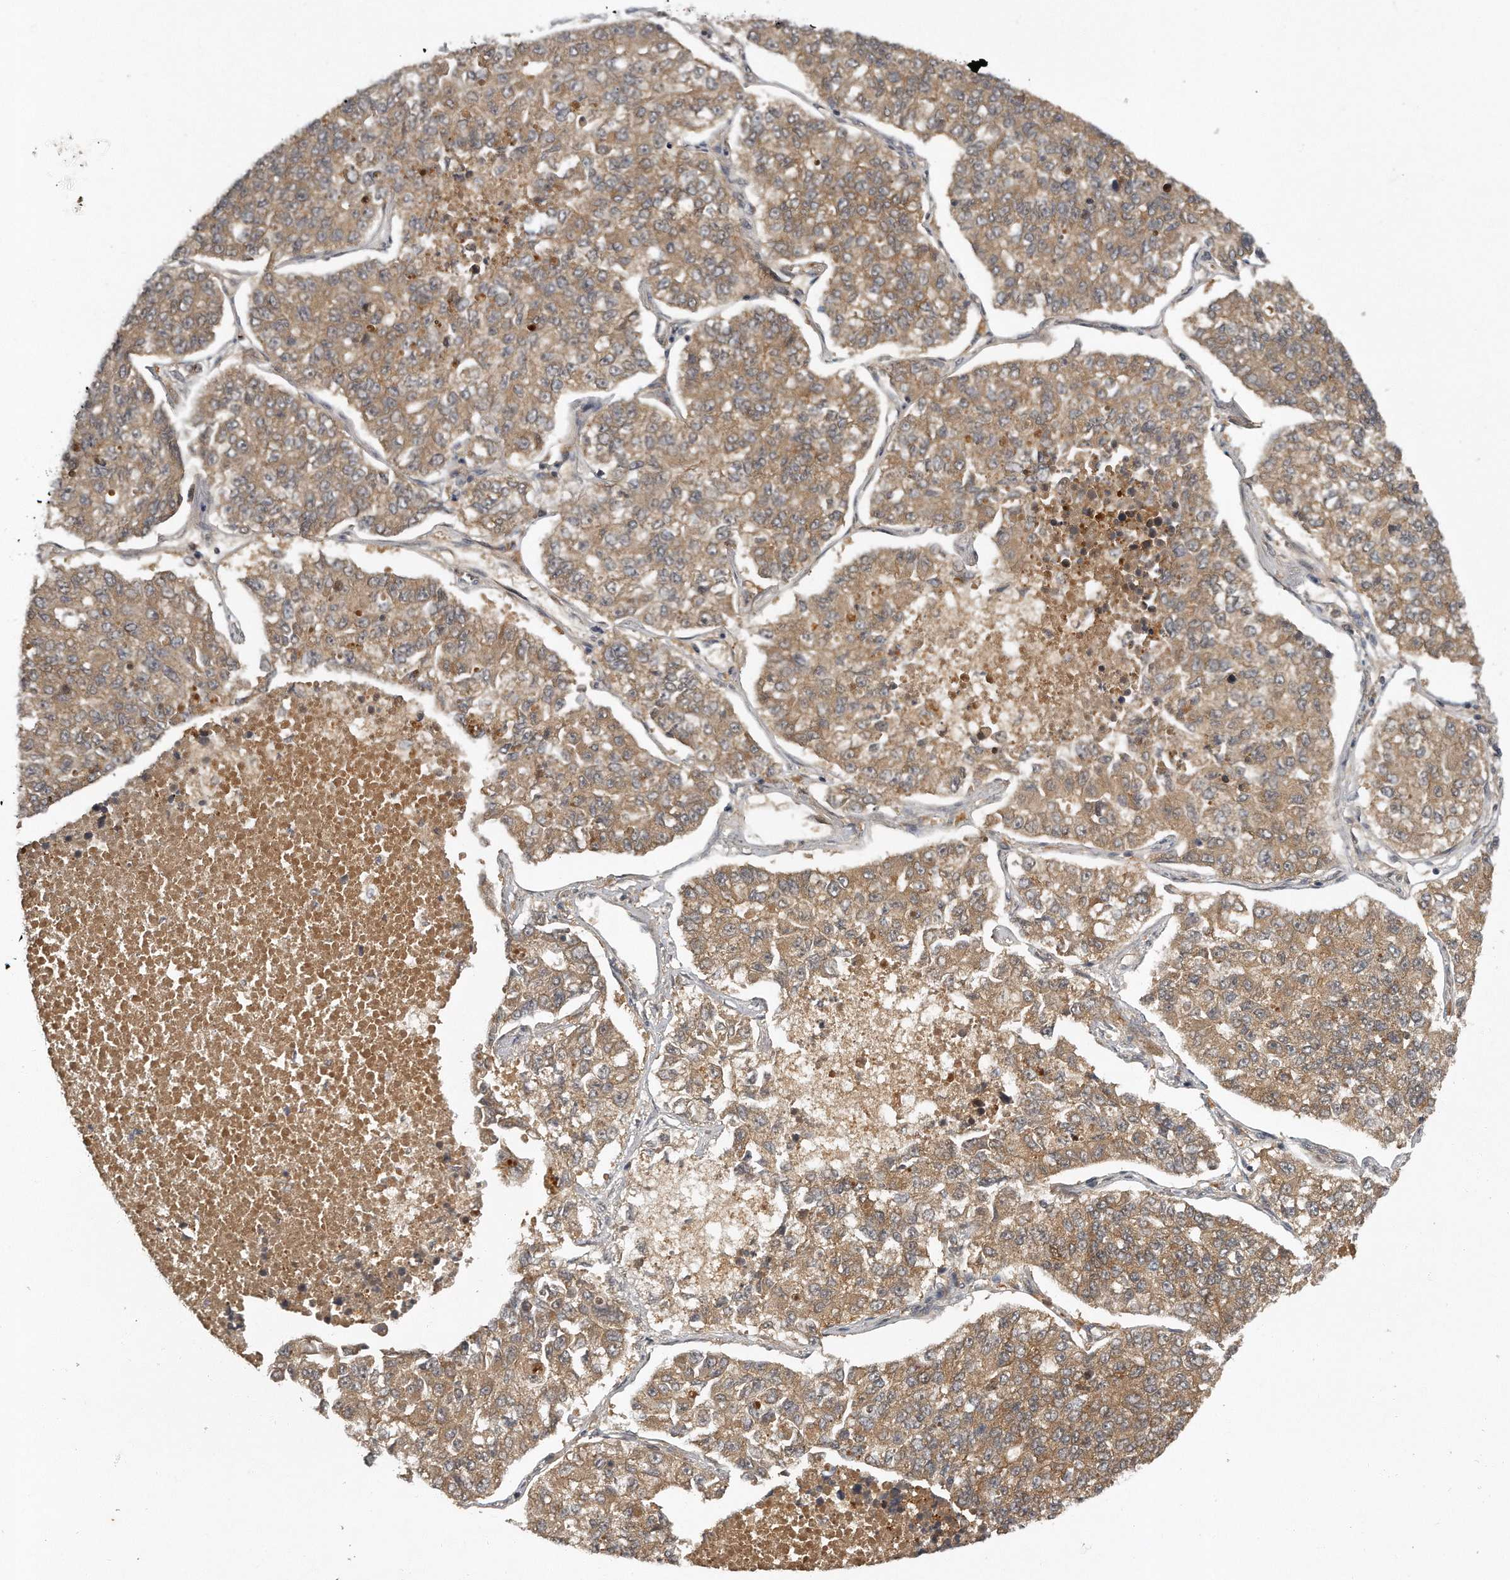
{"staining": {"intensity": "strong", "quantity": ">75%", "location": "cytoplasmic/membranous"}, "tissue": "lung cancer", "cell_type": "Tumor cells", "image_type": "cancer", "snomed": [{"axis": "morphology", "description": "Adenocarcinoma, NOS"}, {"axis": "topography", "description": "Lung"}], "caption": "Tumor cells show strong cytoplasmic/membranous staining in approximately >75% of cells in lung adenocarcinoma.", "gene": "GGCT", "patient": {"sex": "male", "age": 49}}